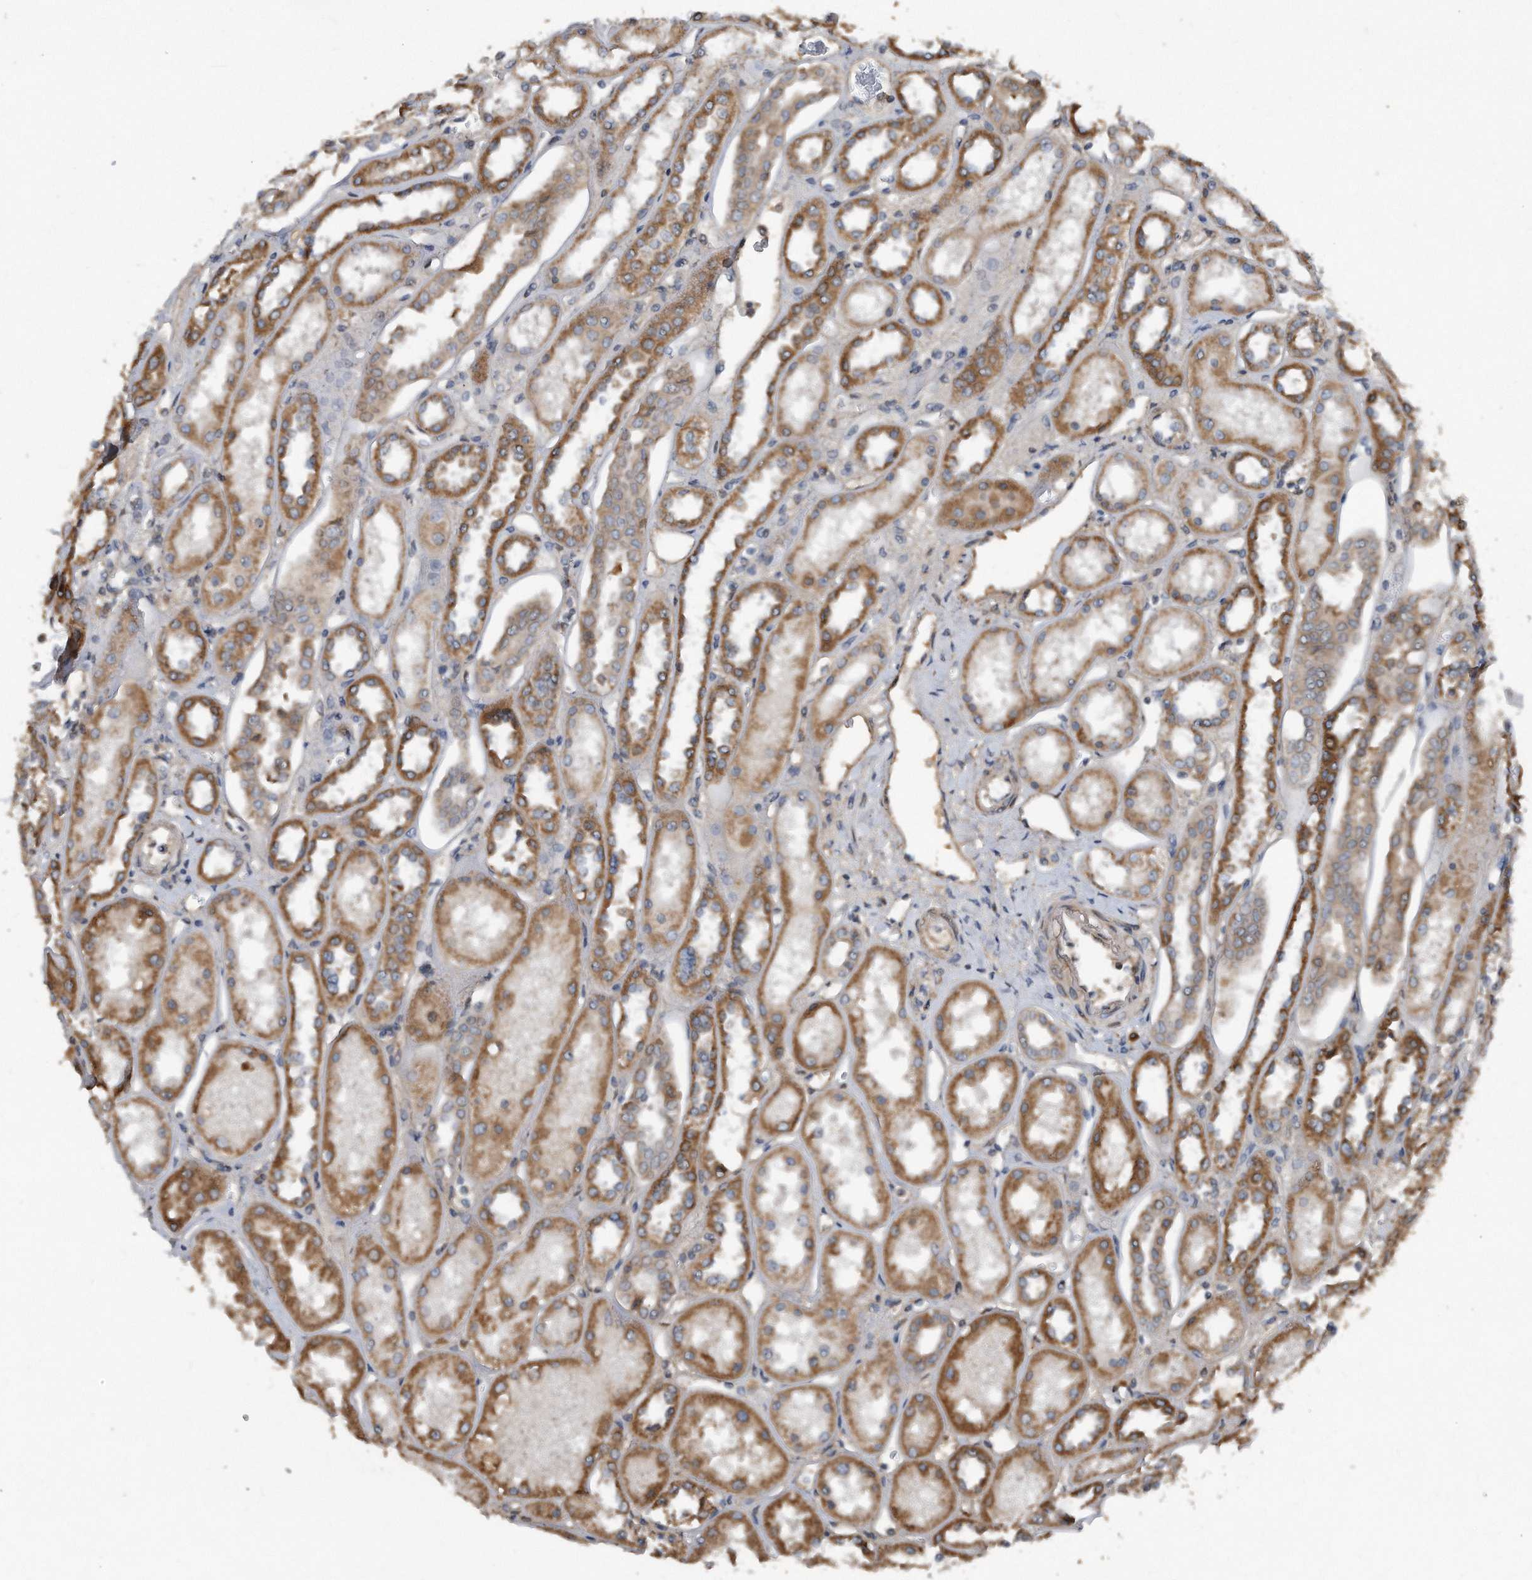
{"staining": {"intensity": "negative", "quantity": "none", "location": "none"}, "tissue": "kidney", "cell_type": "Cells in glomeruli", "image_type": "normal", "snomed": [{"axis": "morphology", "description": "Normal tissue, NOS"}, {"axis": "topography", "description": "Kidney"}], "caption": "Immunohistochemistry (IHC) micrograph of benign kidney stained for a protein (brown), which exhibits no staining in cells in glomeruli. The staining was performed using DAB to visualize the protein expression in brown, while the nuclei were stained in blue with hematoxylin (Magnification: 20x).", "gene": "SDHA", "patient": {"sex": "male", "age": 70}}